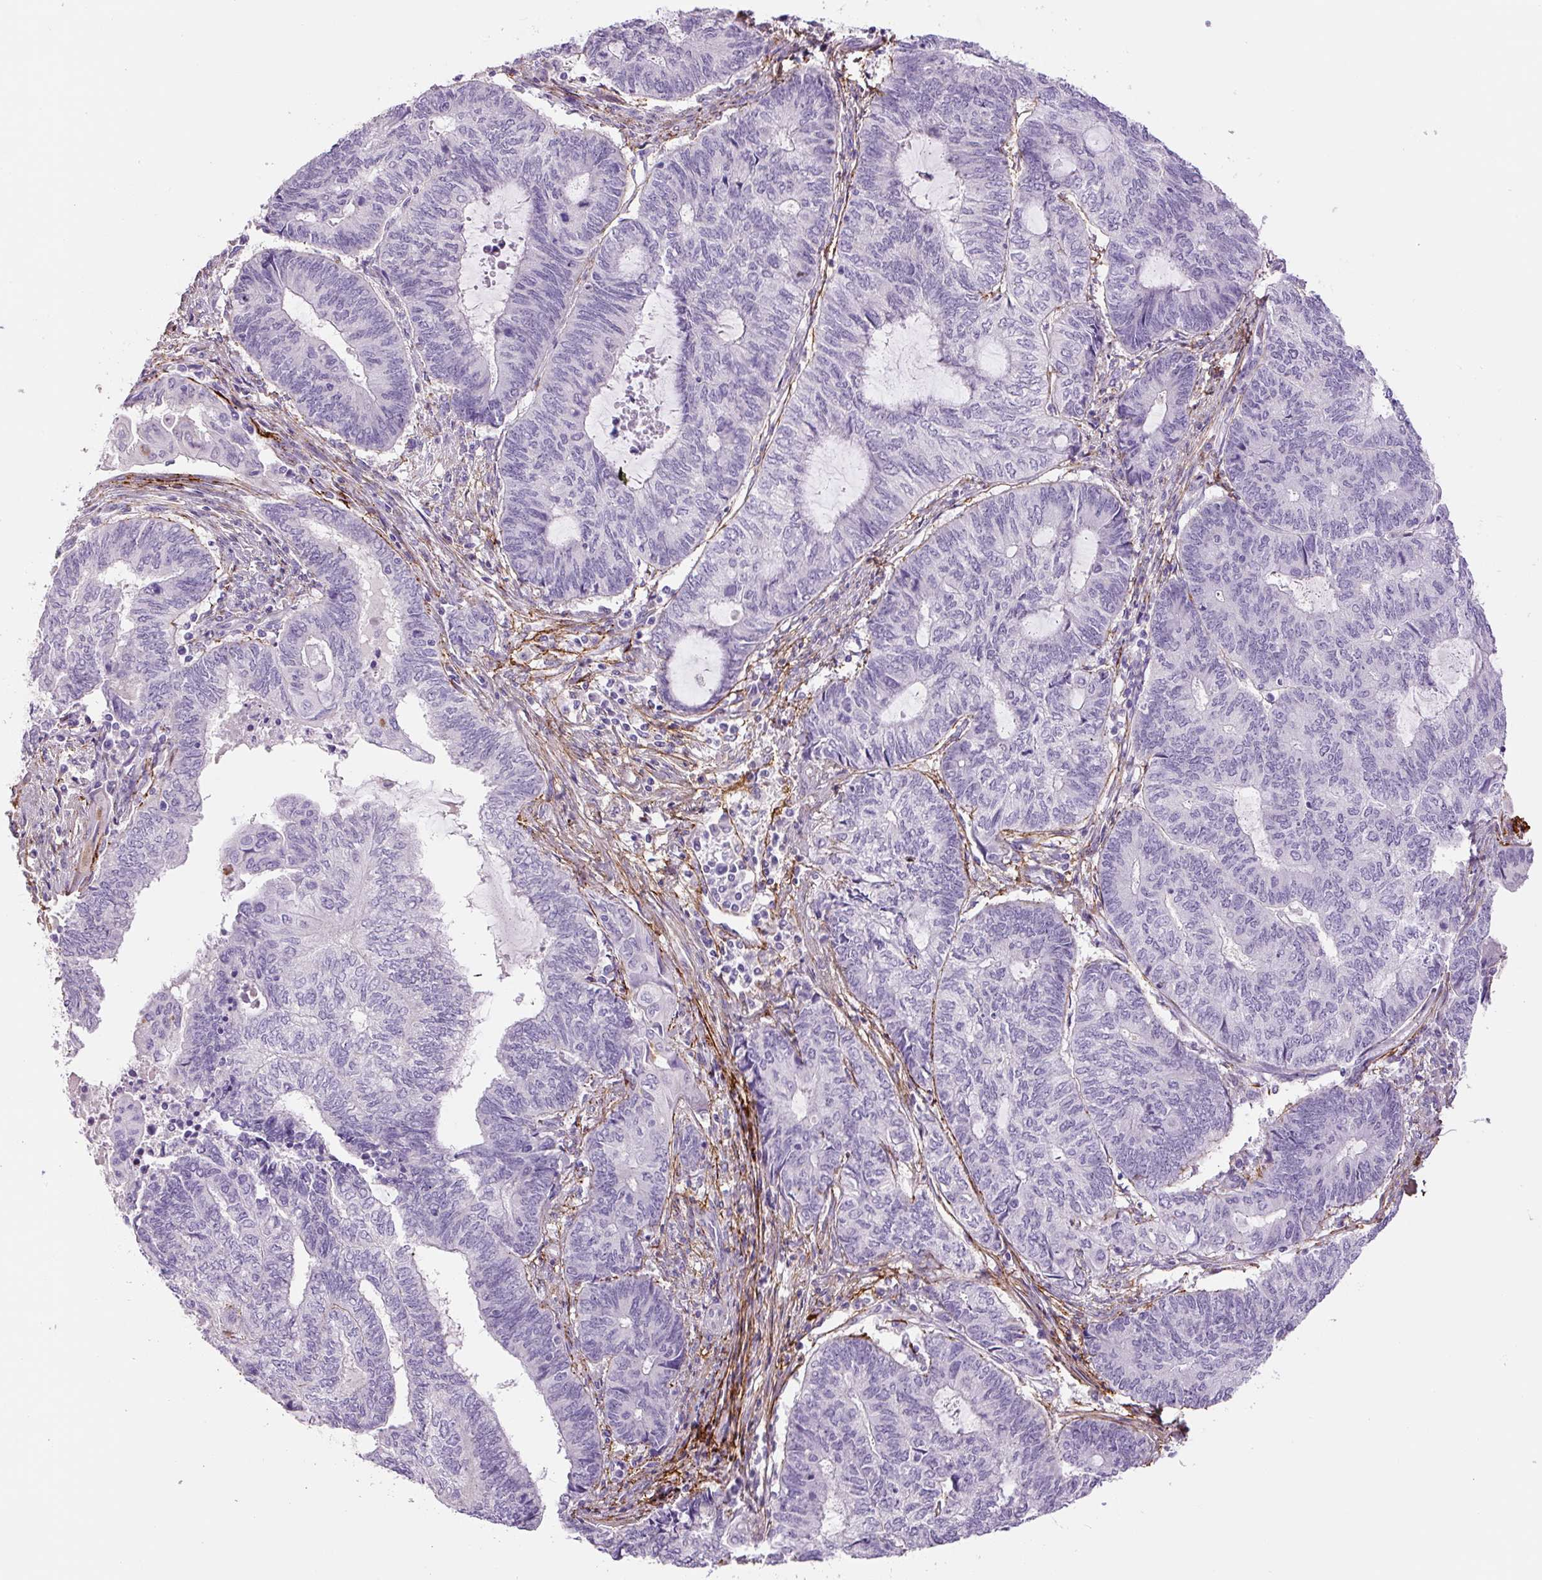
{"staining": {"intensity": "negative", "quantity": "none", "location": "none"}, "tissue": "endometrial cancer", "cell_type": "Tumor cells", "image_type": "cancer", "snomed": [{"axis": "morphology", "description": "Adenocarcinoma, NOS"}, {"axis": "topography", "description": "Uterus"}, {"axis": "topography", "description": "Endometrium"}], "caption": "High power microscopy image of an IHC histopathology image of endometrial cancer (adenocarcinoma), revealing no significant expression in tumor cells. (Brightfield microscopy of DAB immunohistochemistry at high magnification).", "gene": "FBN1", "patient": {"sex": "female", "age": 70}}